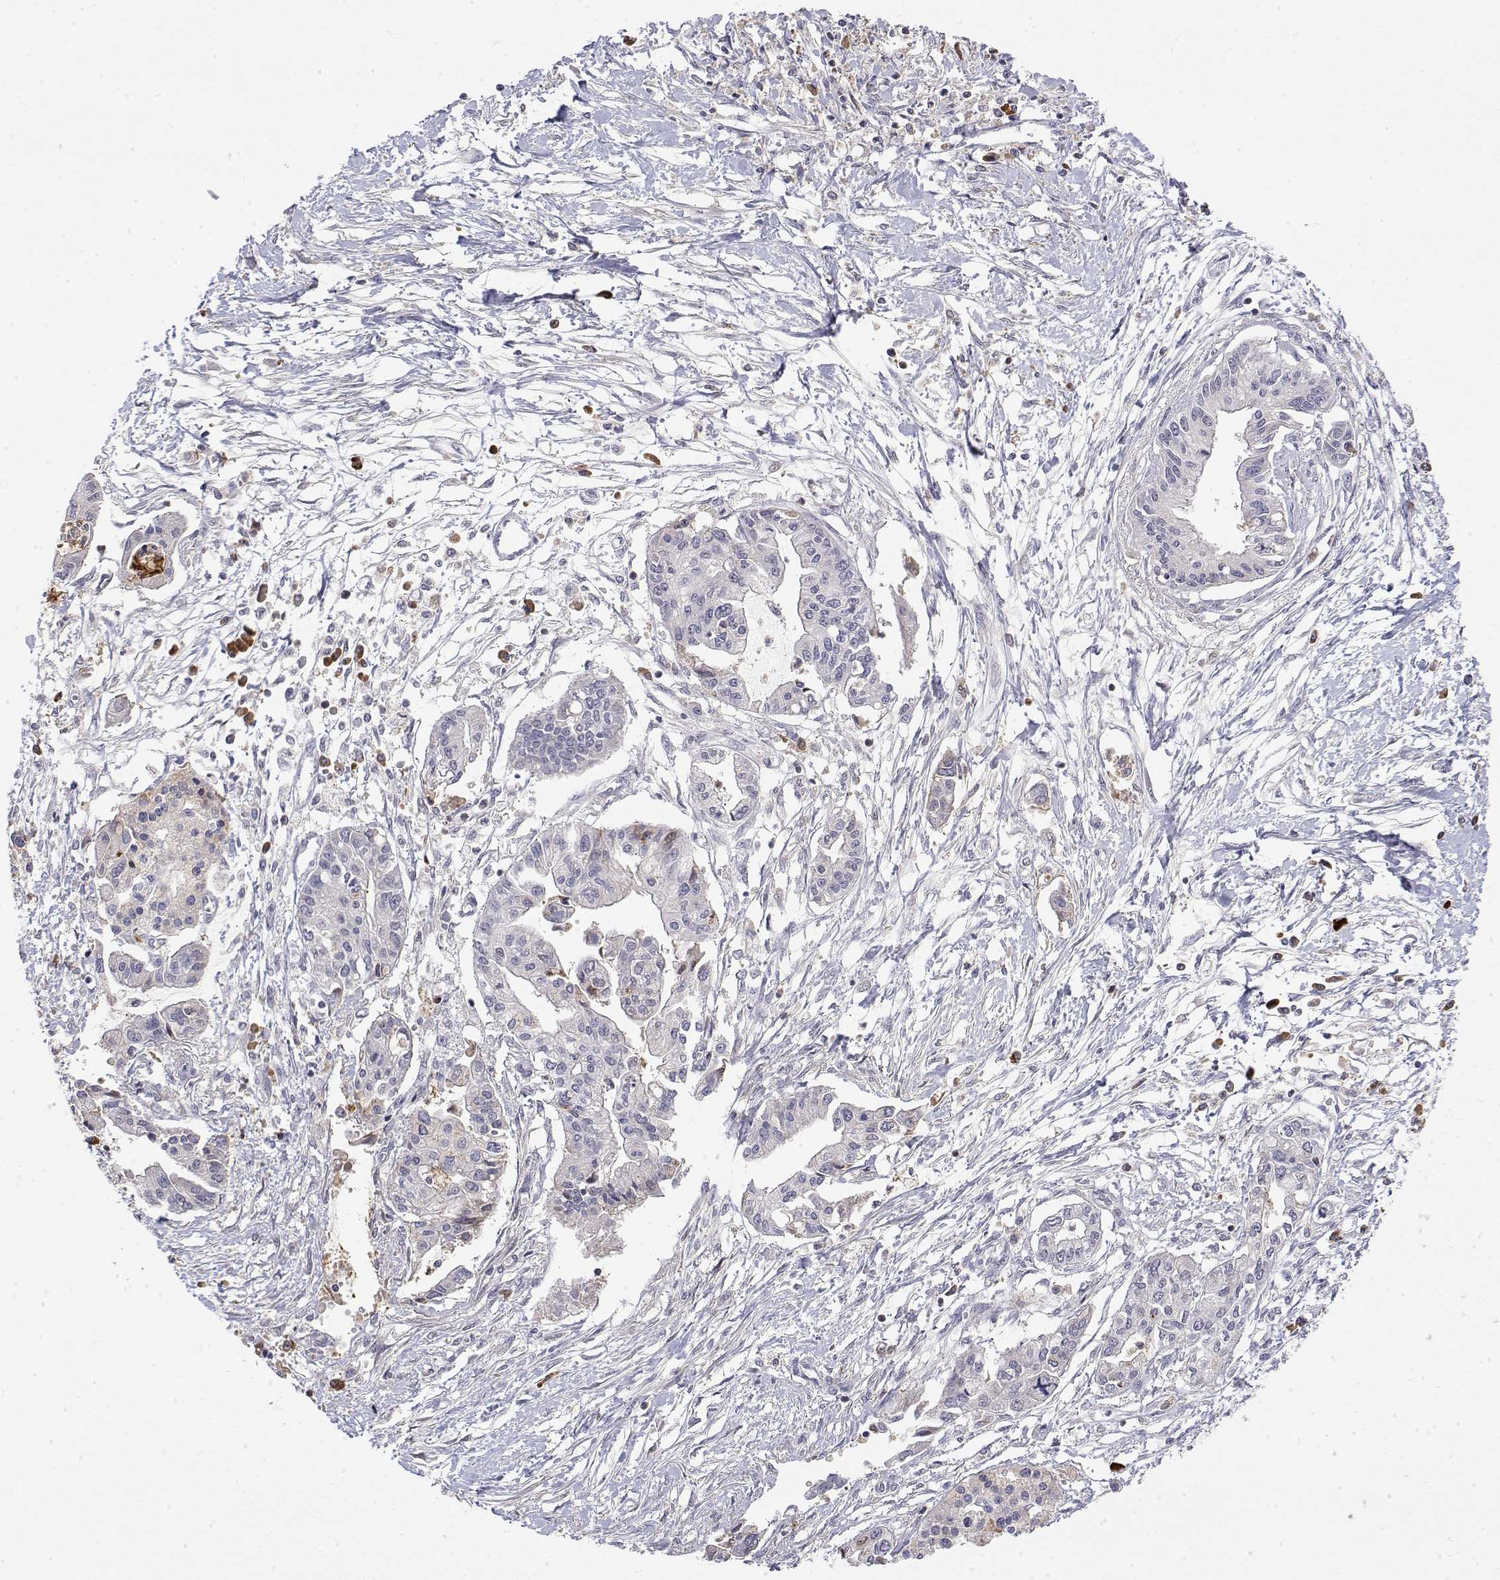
{"staining": {"intensity": "negative", "quantity": "none", "location": "none"}, "tissue": "pancreatic cancer", "cell_type": "Tumor cells", "image_type": "cancer", "snomed": [{"axis": "morphology", "description": "Adenocarcinoma, NOS"}, {"axis": "topography", "description": "Pancreas"}], "caption": "Image shows no significant protein positivity in tumor cells of adenocarcinoma (pancreatic). (Stains: DAB (3,3'-diaminobenzidine) immunohistochemistry with hematoxylin counter stain, Microscopy: brightfield microscopy at high magnification).", "gene": "IGFBP4", "patient": {"sex": "male", "age": 60}}